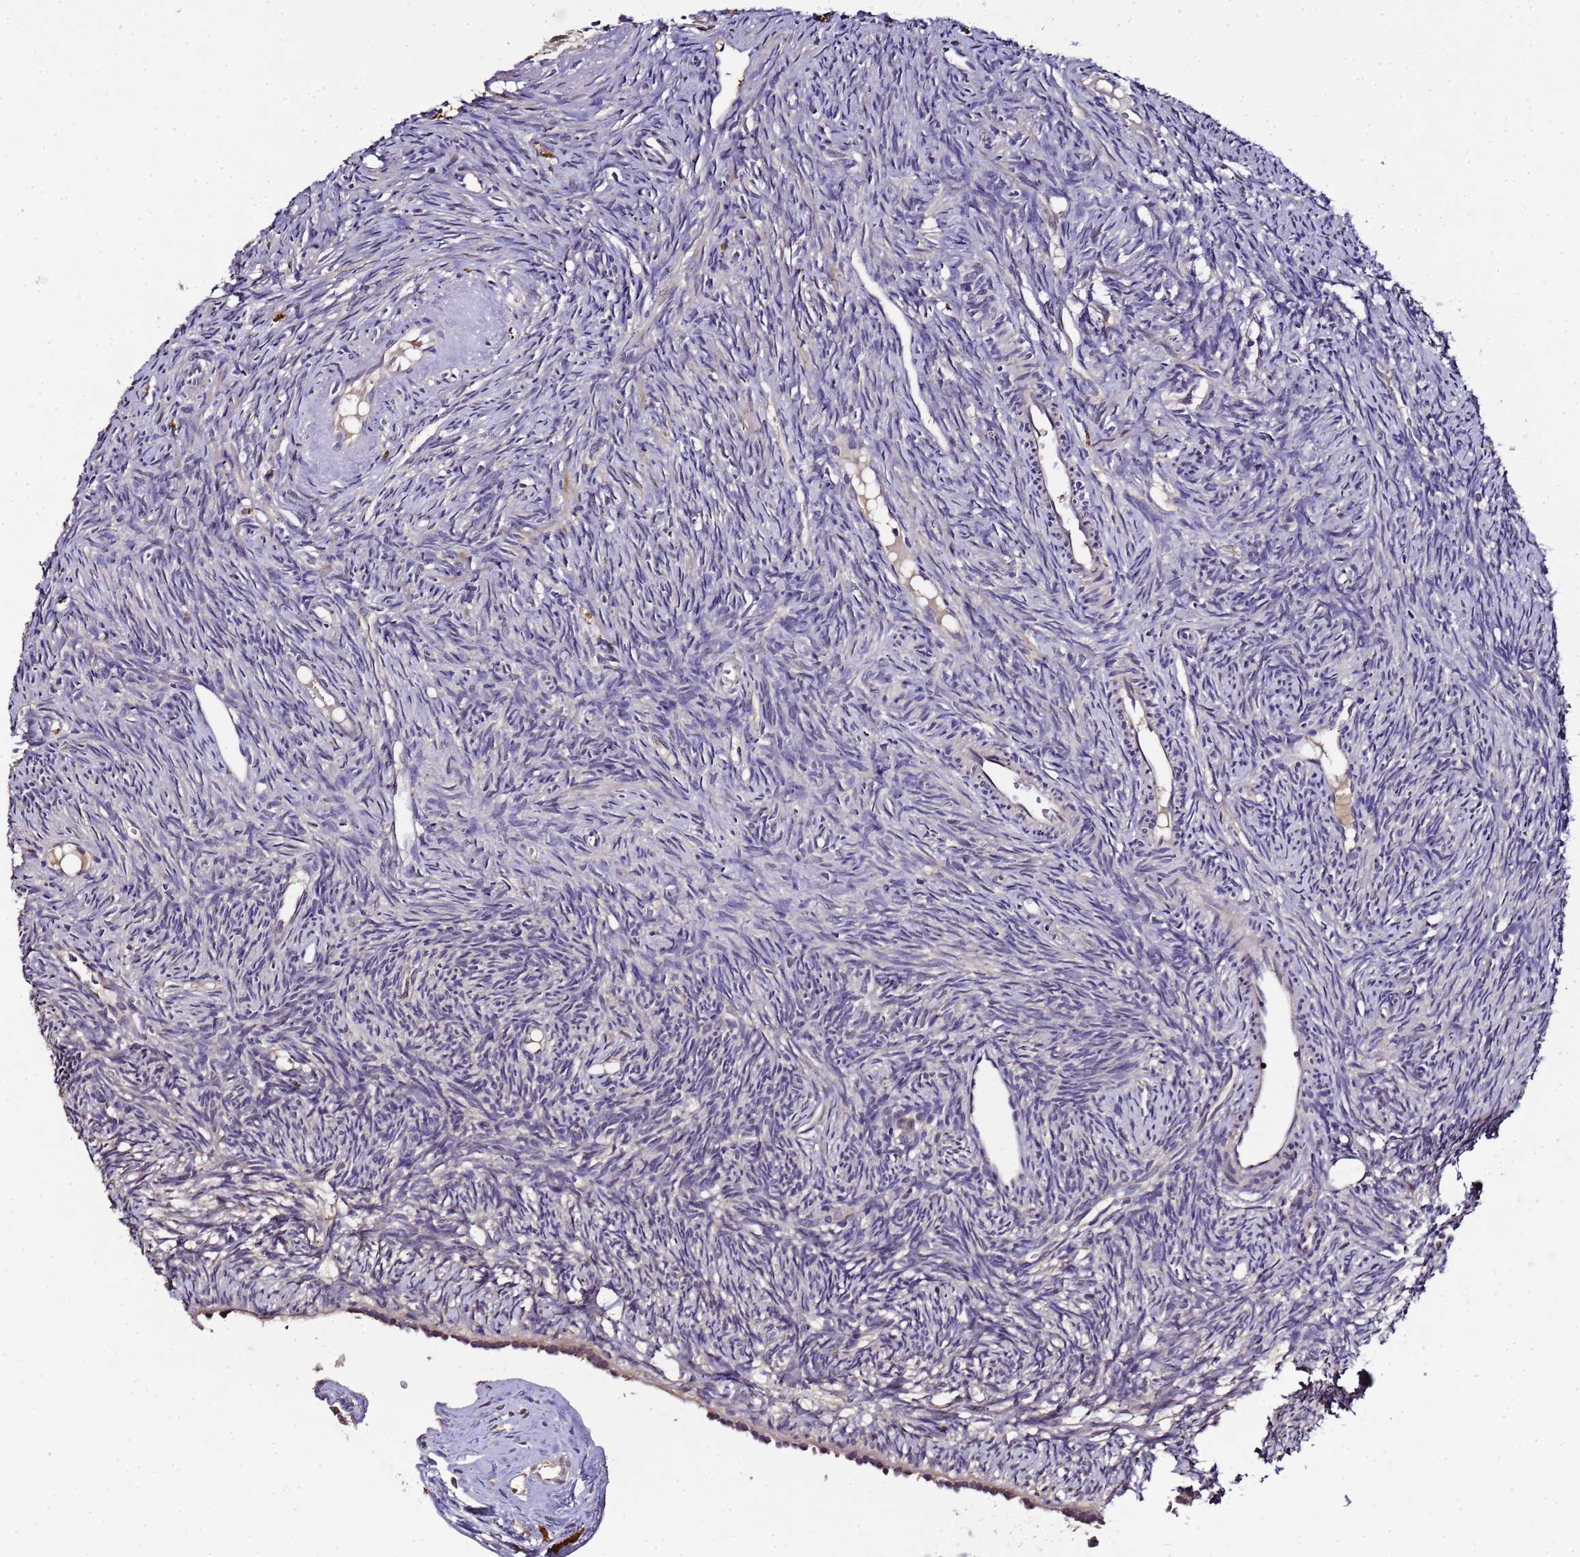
{"staining": {"intensity": "negative", "quantity": "none", "location": "none"}, "tissue": "ovary", "cell_type": "Ovarian stroma cells", "image_type": "normal", "snomed": [{"axis": "morphology", "description": "Normal tissue, NOS"}, {"axis": "topography", "description": "Ovary"}], "caption": "Ovary stained for a protein using immunohistochemistry (IHC) demonstrates no staining ovarian stroma cells.", "gene": "LGI4", "patient": {"sex": "female", "age": 51}}